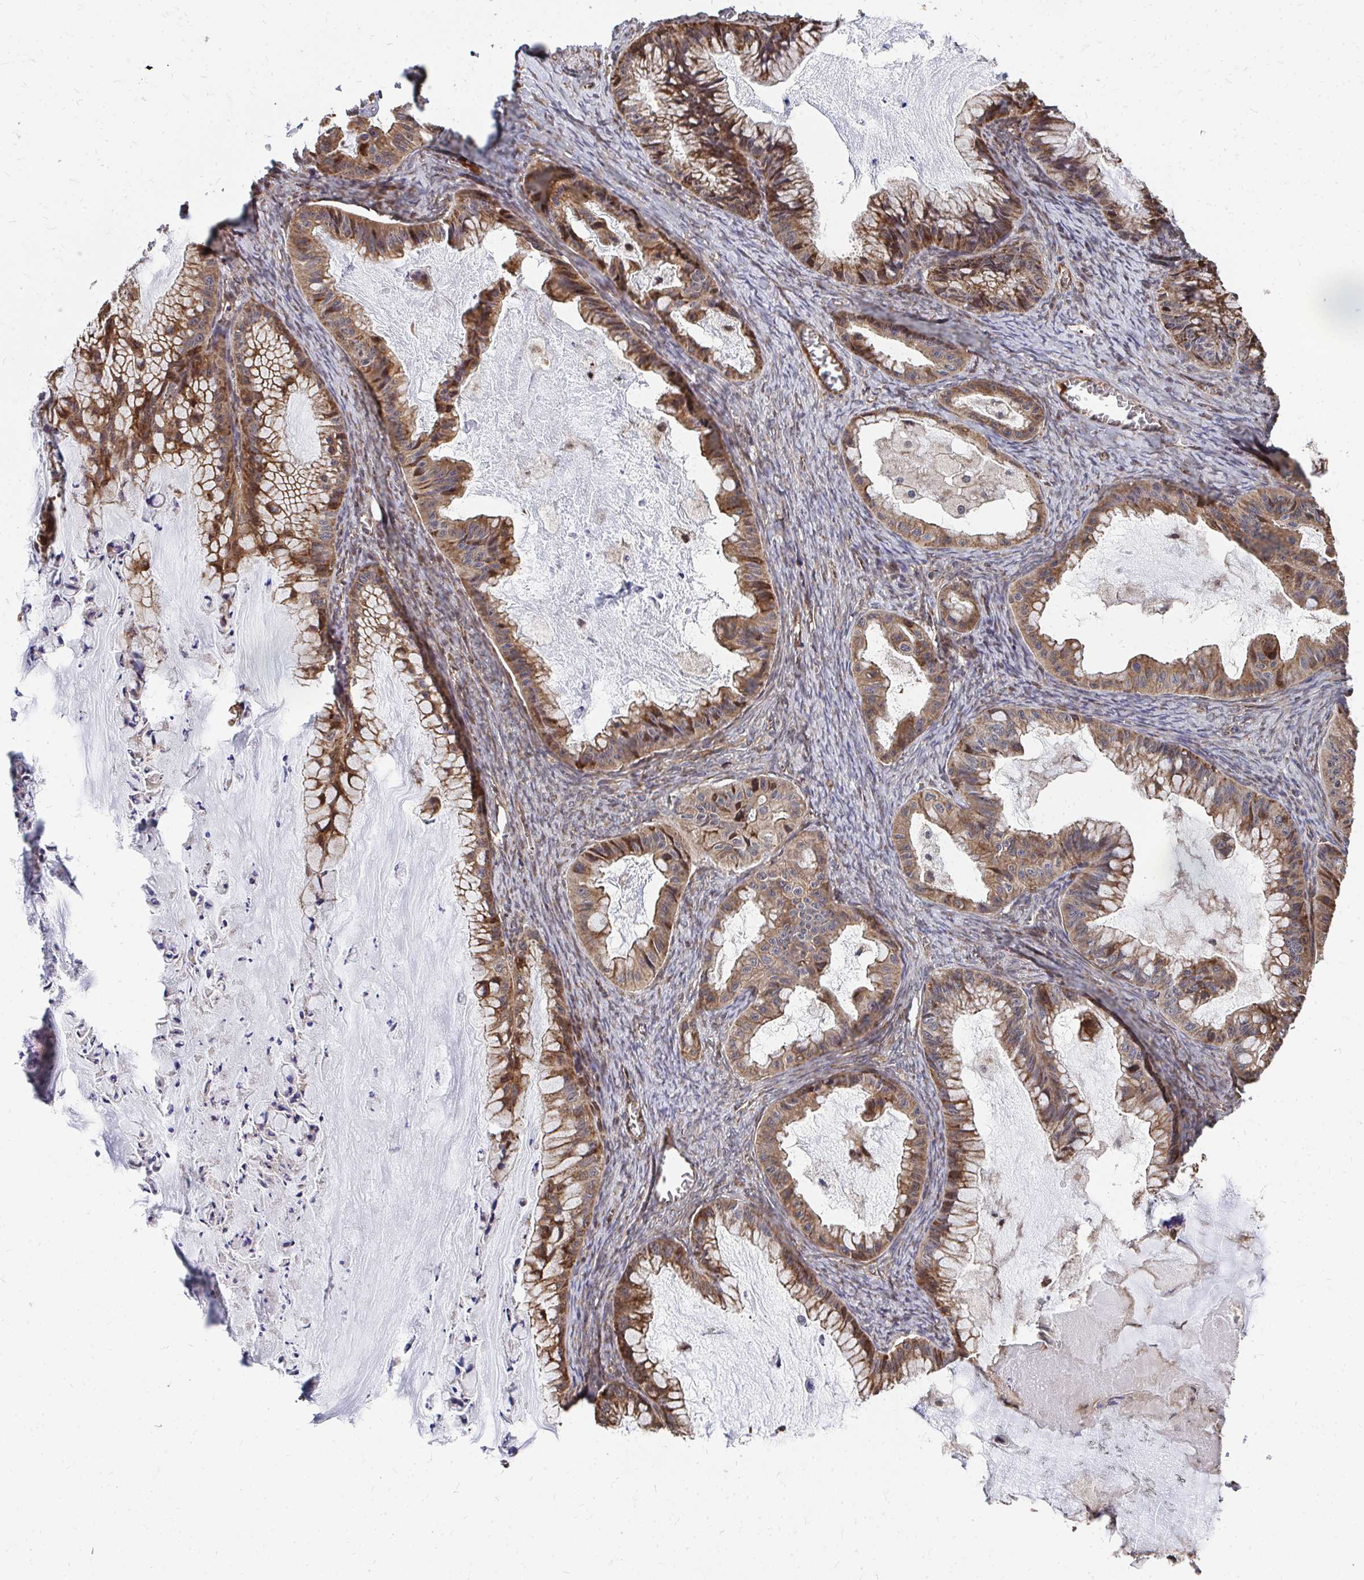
{"staining": {"intensity": "moderate", "quantity": ">75%", "location": "cytoplasmic/membranous"}, "tissue": "ovarian cancer", "cell_type": "Tumor cells", "image_type": "cancer", "snomed": [{"axis": "morphology", "description": "Cystadenocarcinoma, mucinous, NOS"}, {"axis": "topography", "description": "Ovary"}], "caption": "Immunohistochemical staining of human ovarian cancer demonstrates moderate cytoplasmic/membranous protein positivity in about >75% of tumor cells.", "gene": "FAM89A", "patient": {"sex": "female", "age": 72}}